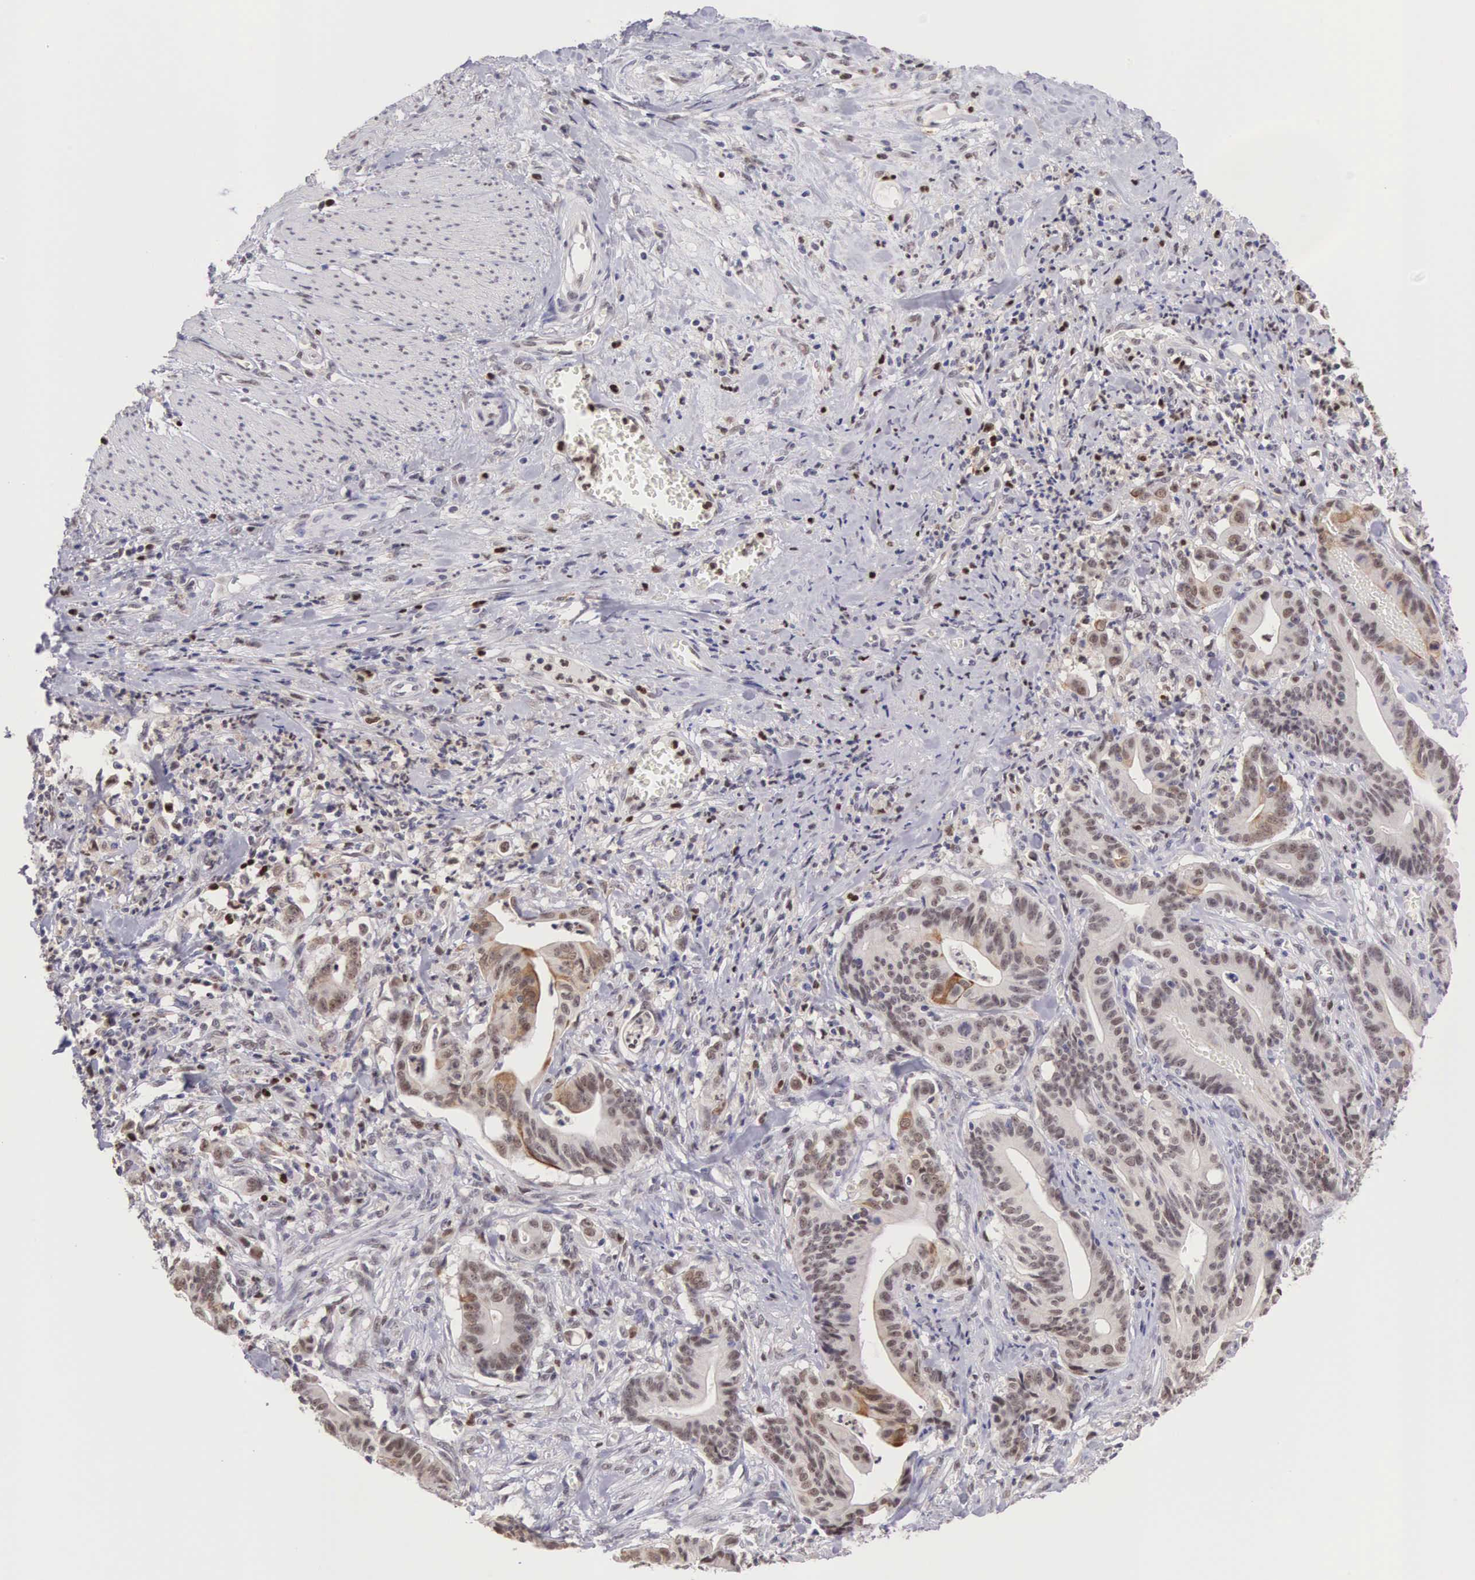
{"staining": {"intensity": "weak", "quantity": "<25%", "location": "cytoplasmic/membranous,nuclear"}, "tissue": "stomach cancer", "cell_type": "Tumor cells", "image_type": "cancer", "snomed": [{"axis": "morphology", "description": "Adenocarcinoma, NOS"}, {"axis": "topography", "description": "Stomach, lower"}], "caption": "Immunohistochemistry (IHC) of human adenocarcinoma (stomach) shows no staining in tumor cells.", "gene": "GRK3", "patient": {"sex": "female", "age": 86}}